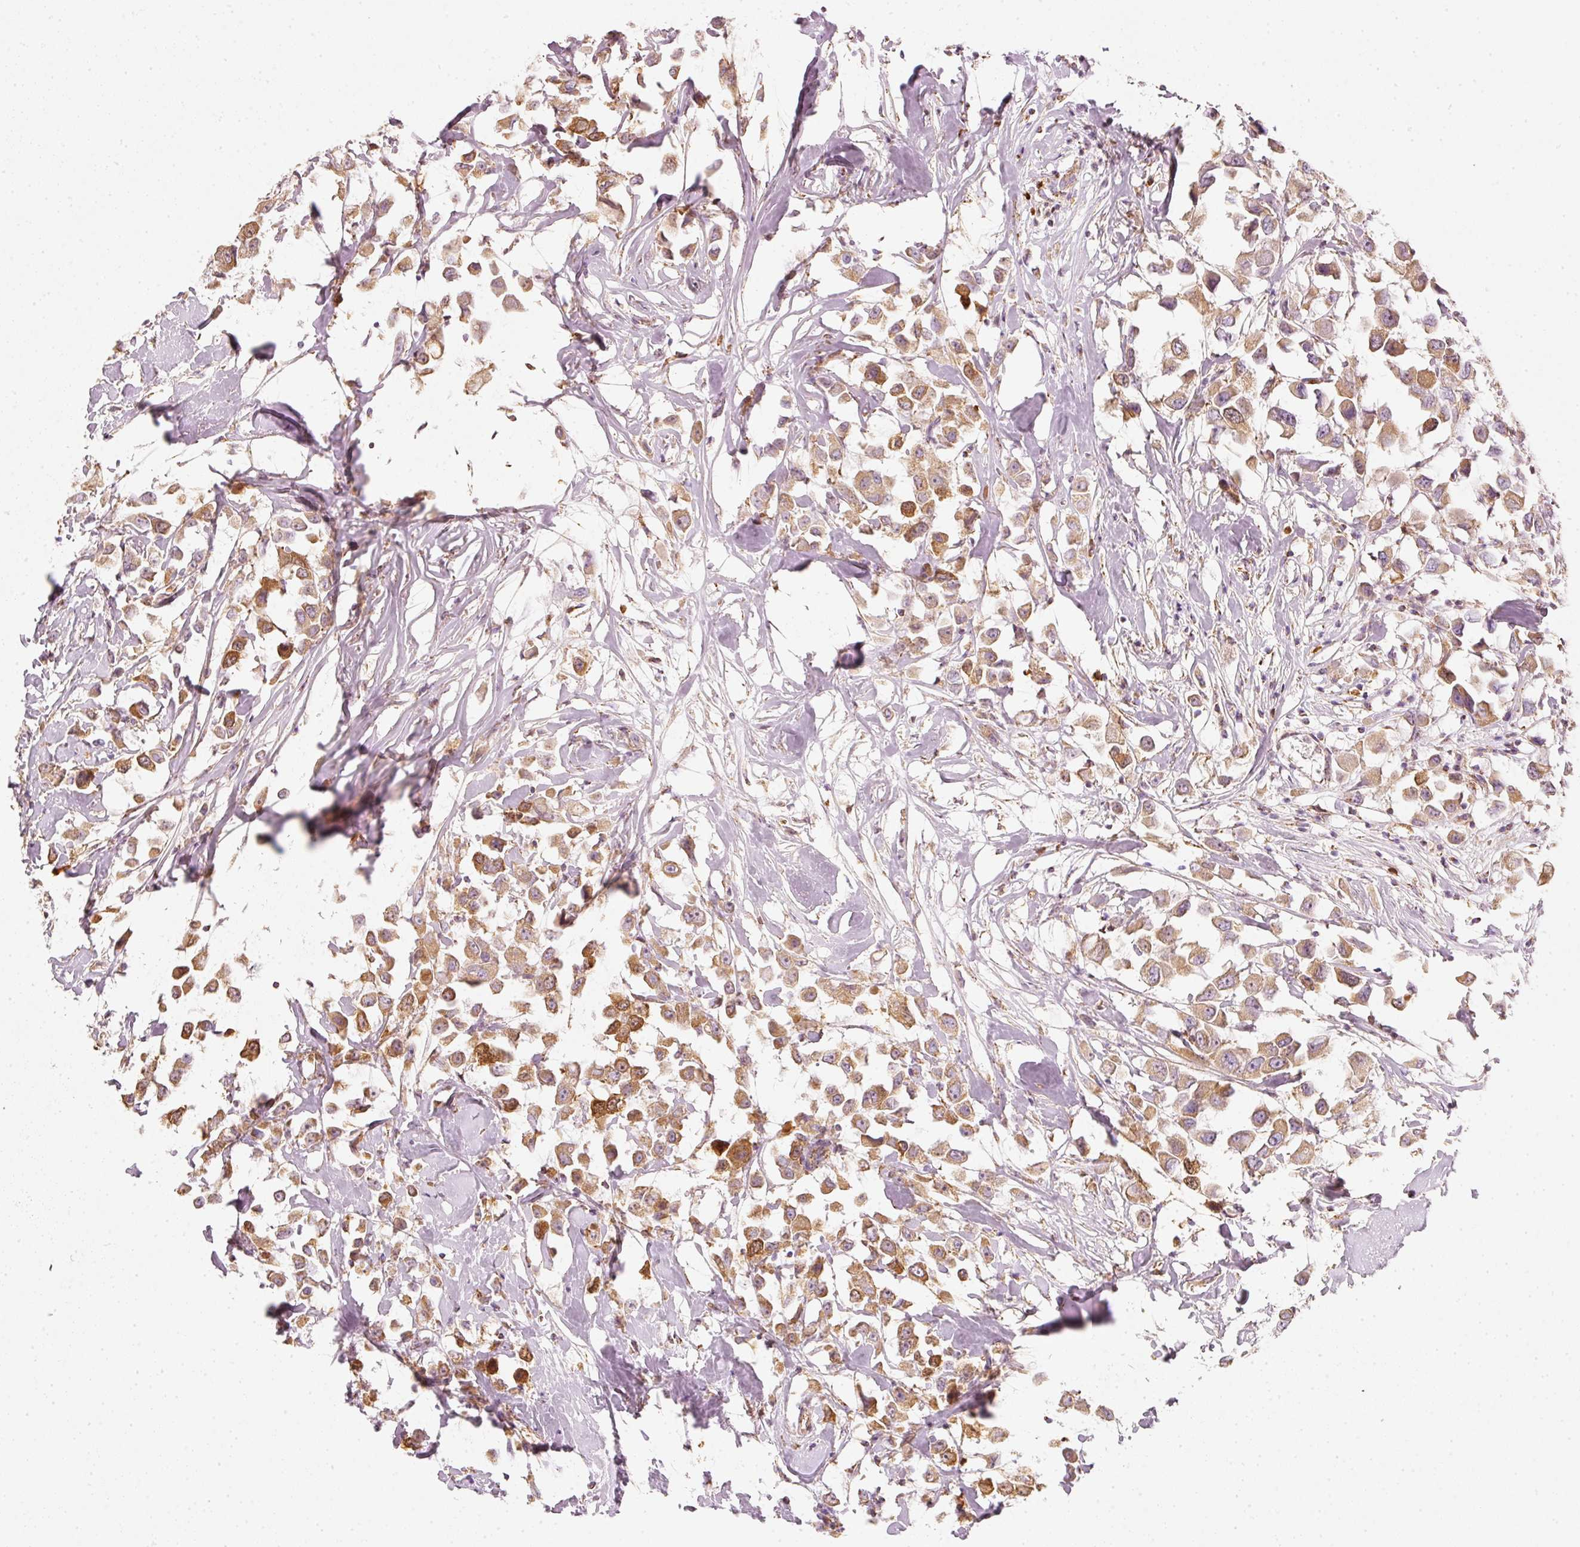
{"staining": {"intensity": "moderate", "quantity": ">75%", "location": "cytoplasmic/membranous,nuclear"}, "tissue": "breast cancer", "cell_type": "Tumor cells", "image_type": "cancer", "snomed": [{"axis": "morphology", "description": "Duct carcinoma"}, {"axis": "topography", "description": "Breast"}], "caption": "IHC histopathology image of human infiltrating ductal carcinoma (breast) stained for a protein (brown), which displays medium levels of moderate cytoplasmic/membranous and nuclear staining in about >75% of tumor cells.", "gene": "DUT", "patient": {"sex": "female", "age": 61}}